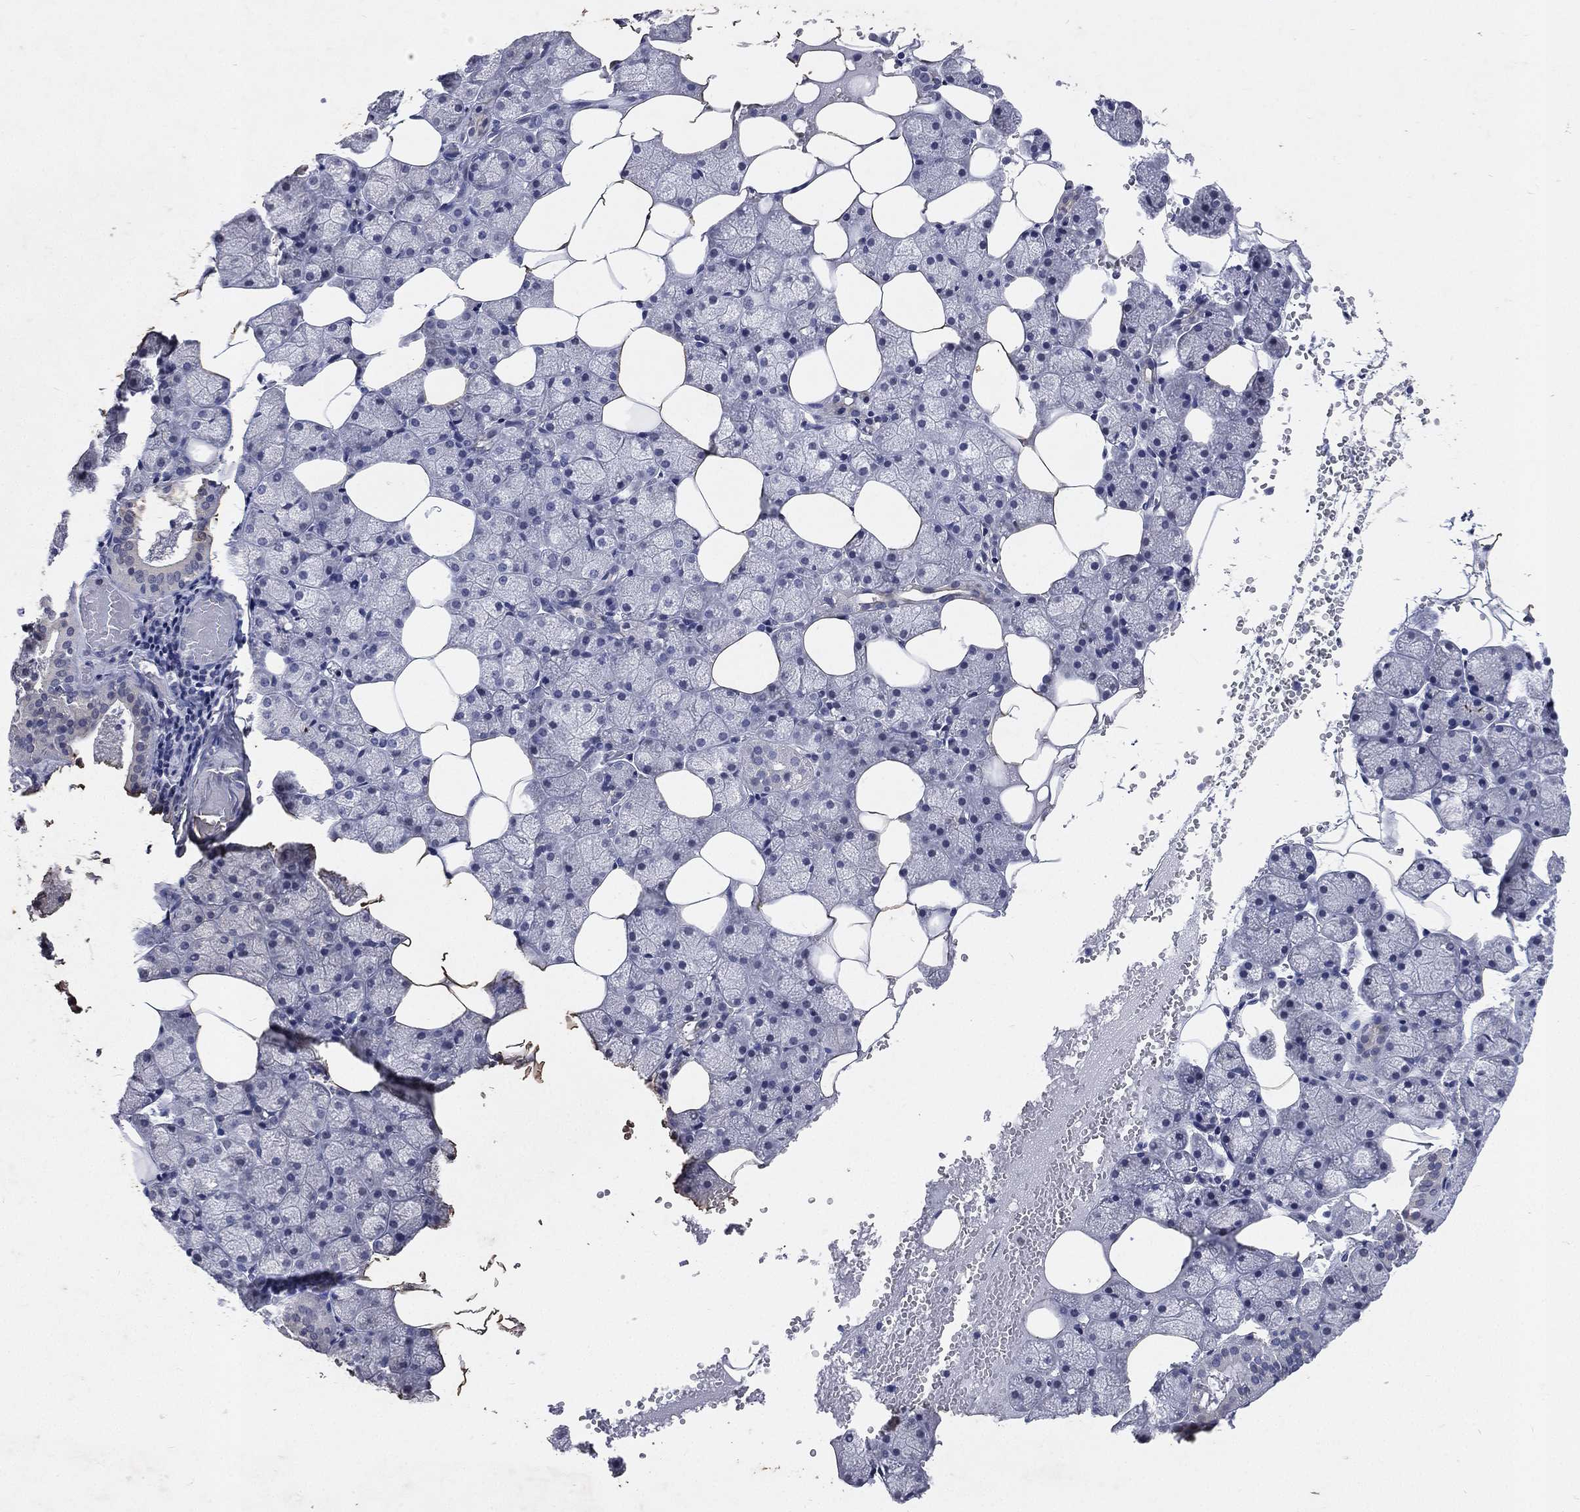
{"staining": {"intensity": "strong", "quantity": "<25%", "location": "cytoplasmic/membranous"}, "tissue": "salivary gland", "cell_type": "Glandular cells", "image_type": "normal", "snomed": [{"axis": "morphology", "description": "Normal tissue, NOS"}, {"axis": "topography", "description": "Salivary gland"}], "caption": "Immunohistochemical staining of unremarkable salivary gland reveals <25% levels of strong cytoplasmic/membranous protein expression in approximately <25% of glandular cells.", "gene": "SLC34A2", "patient": {"sex": "male", "age": 38}}